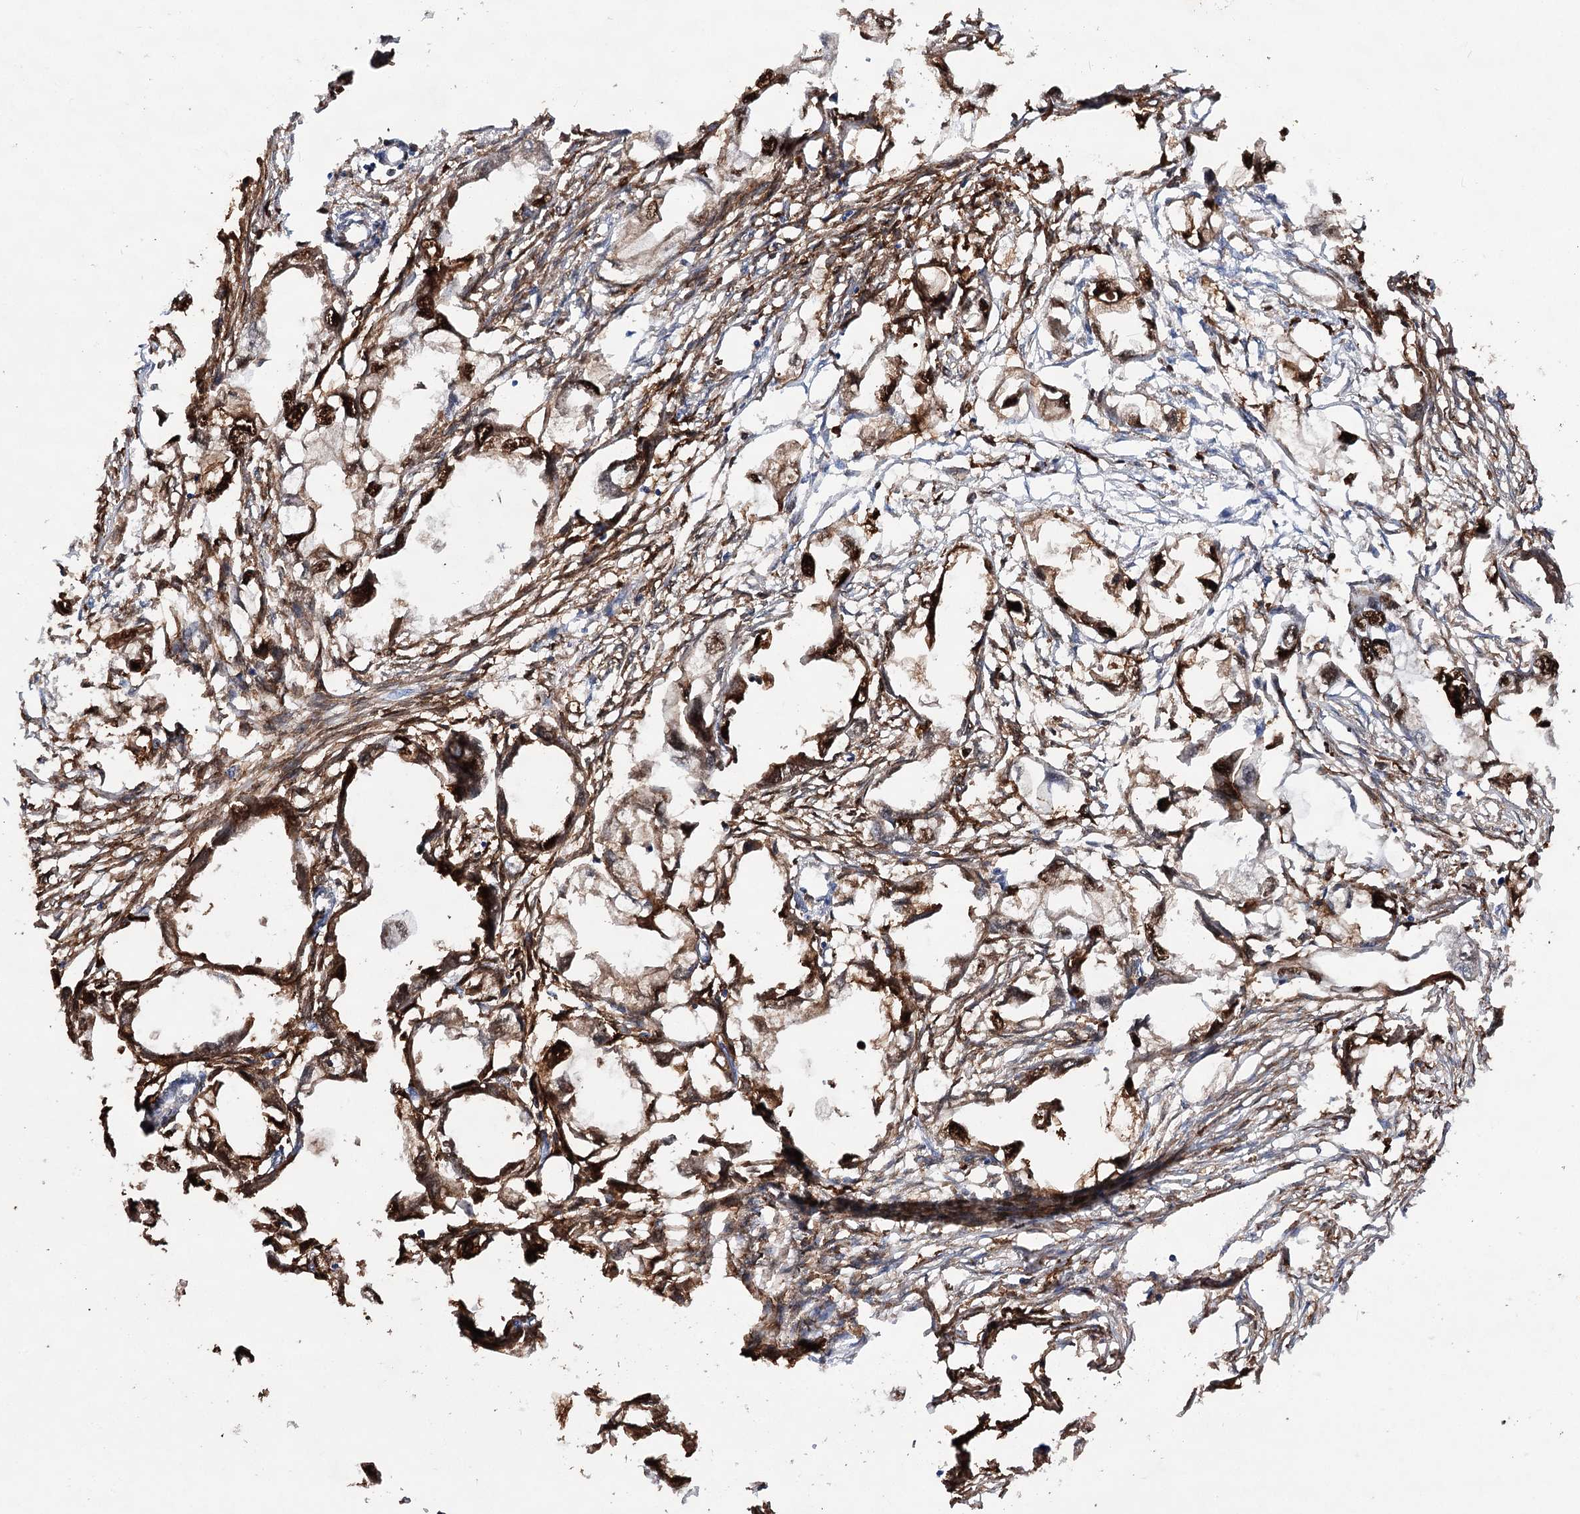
{"staining": {"intensity": "strong", "quantity": ">75%", "location": "cytoplasmic/membranous,nuclear"}, "tissue": "endometrial cancer", "cell_type": "Tumor cells", "image_type": "cancer", "snomed": [{"axis": "morphology", "description": "Adenocarcinoma, NOS"}, {"axis": "morphology", "description": "Adenocarcinoma, metastatic, NOS"}, {"axis": "topography", "description": "Adipose tissue"}, {"axis": "topography", "description": "Endometrium"}], "caption": "An IHC image of neoplastic tissue is shown. Protein staining in brown labels strong cytoplasmic/membranous and nuclear positivity in endometrial cancer (adenocarcinoma) within tumor cells.", "gene": "CFAP46", "patient": {"sex": "female", "age": 67}}